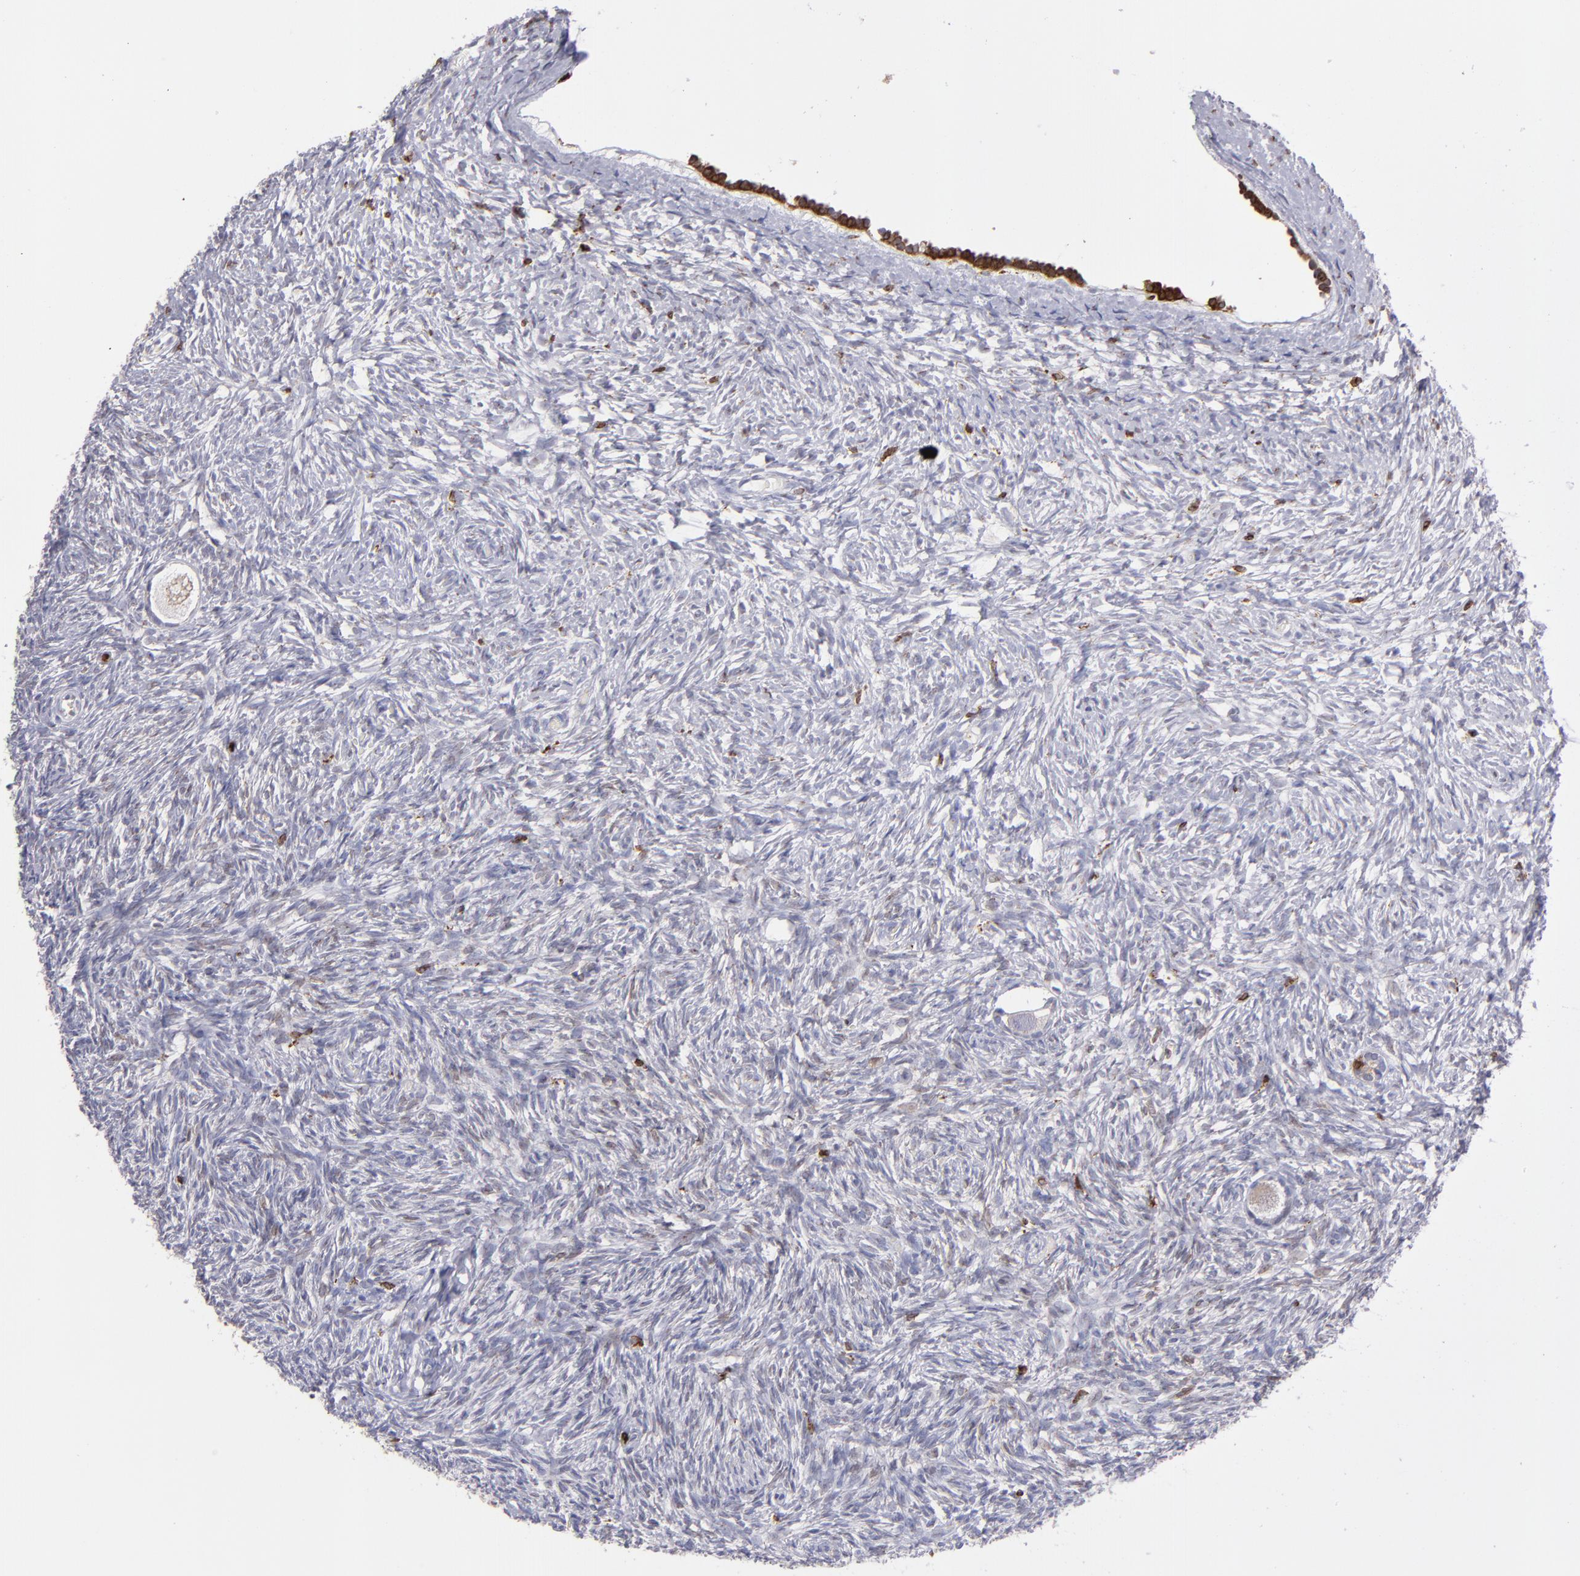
{"staining": {"intensity": "negative", "quantity": "none", "location": "none"}, "tissue": "ovary", "cell_type": "Ovarian stroma cells", "image_type": "normal", "snomed": [{"axis": "morphology", "description": "Normal tissue, NOS"}, {"axis": "topography", "description": "Ovary"}], "caption": "The immunohistochemistry photomicrograph has no significant positivity in ovarian stroma cells of ovary.", "gene": "PTGS1", "patient": {"sex": "female", "age": 35}}